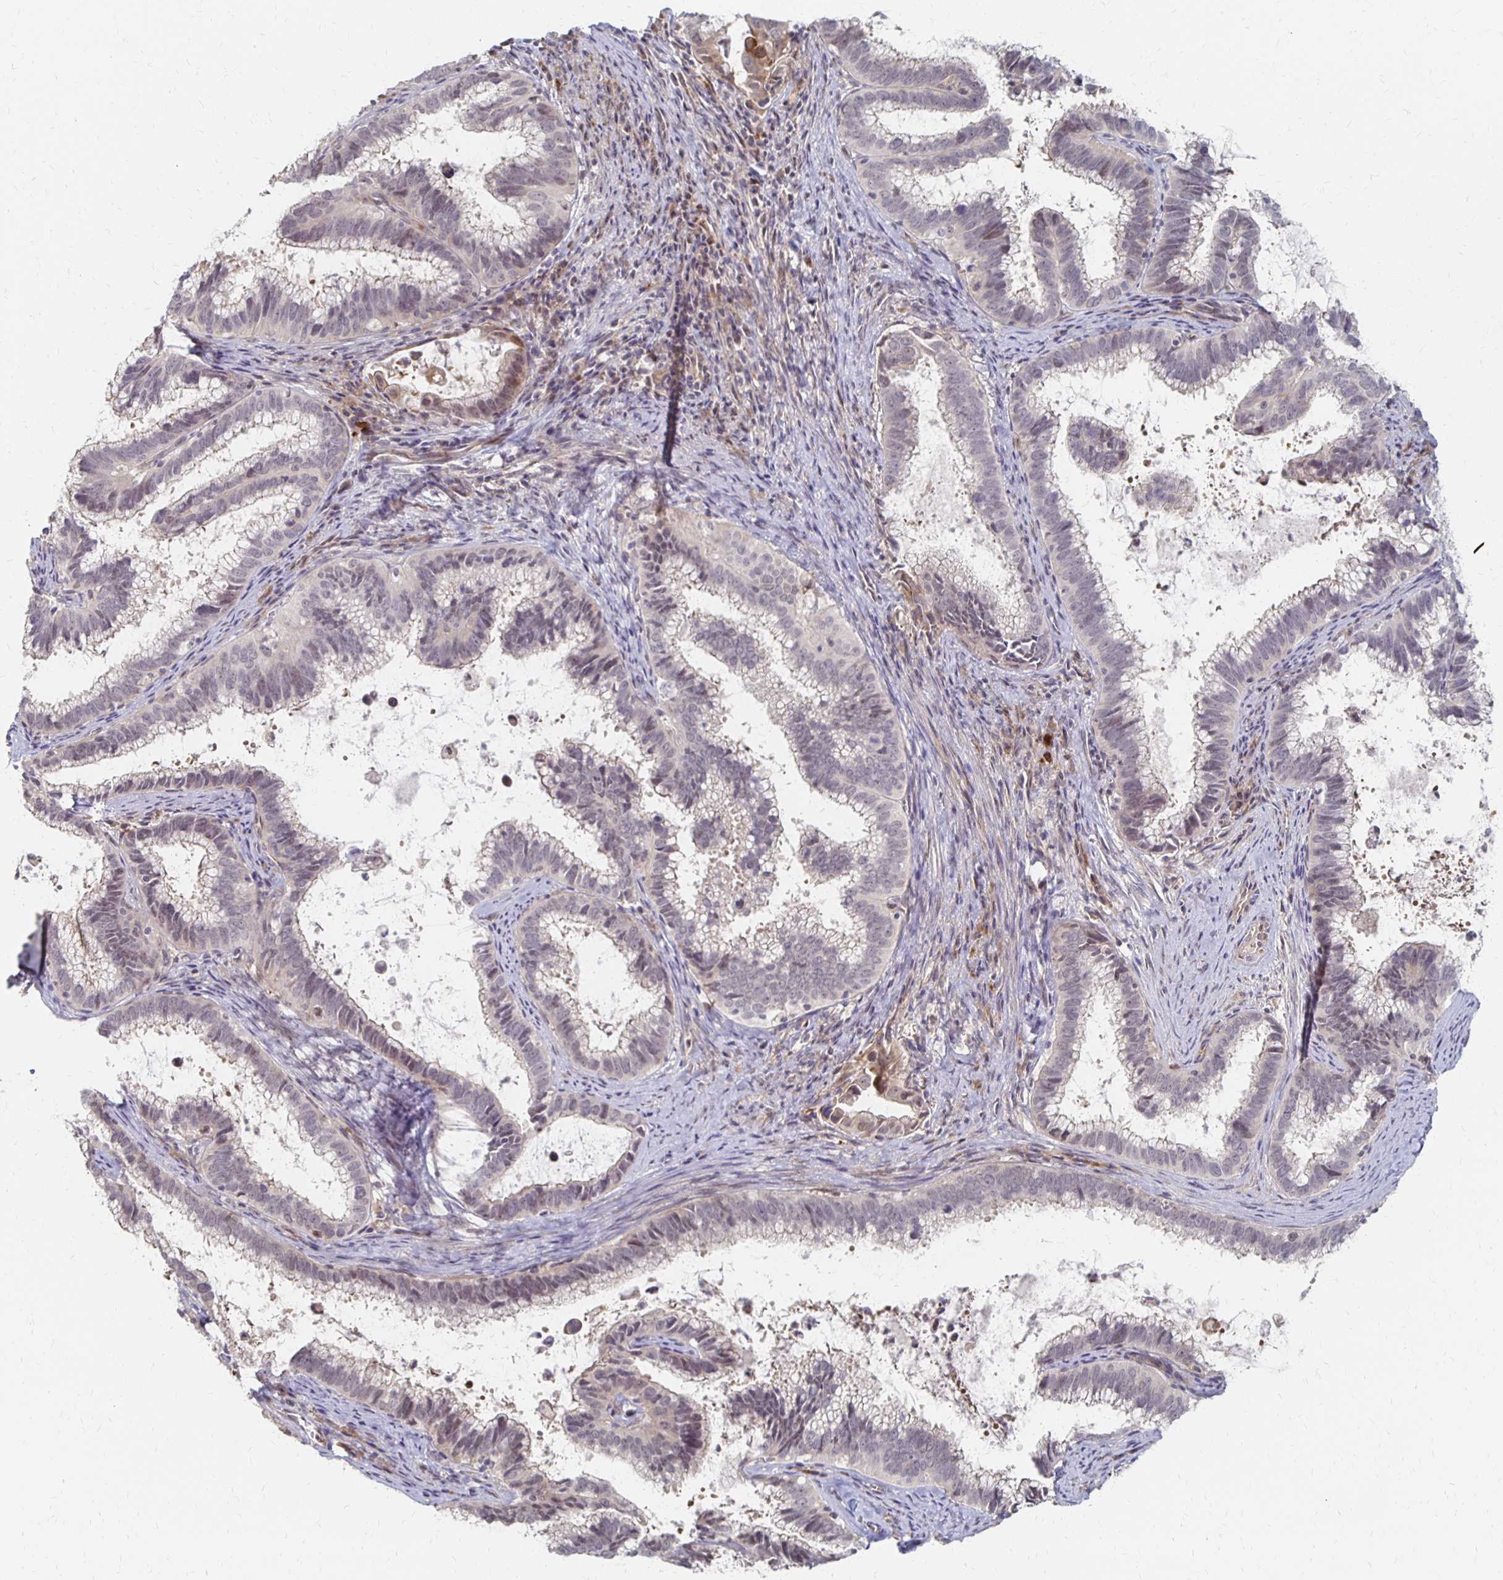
{"staining": {"intensity": "negative", "quantity": "none", "location": "none"}, "tissue": "cervical cancer", "cell_type": "Tumor cells", "image_type": "cancer", "snomed": [{"axis": "morphology", "description": "Adenocarcinoma, NOS"}, {"axis": "topography", "description": "Cervix"}], "caption": "Tumor cells are negative for protein expression in human adenocarcinoma (cervical). (Brightfield microscopy of DAB (3,3'-diaminobenzidine) IHC at high magnification).", "gene": "PRKCB", "patient": {"sex": "female", "age": 61}}